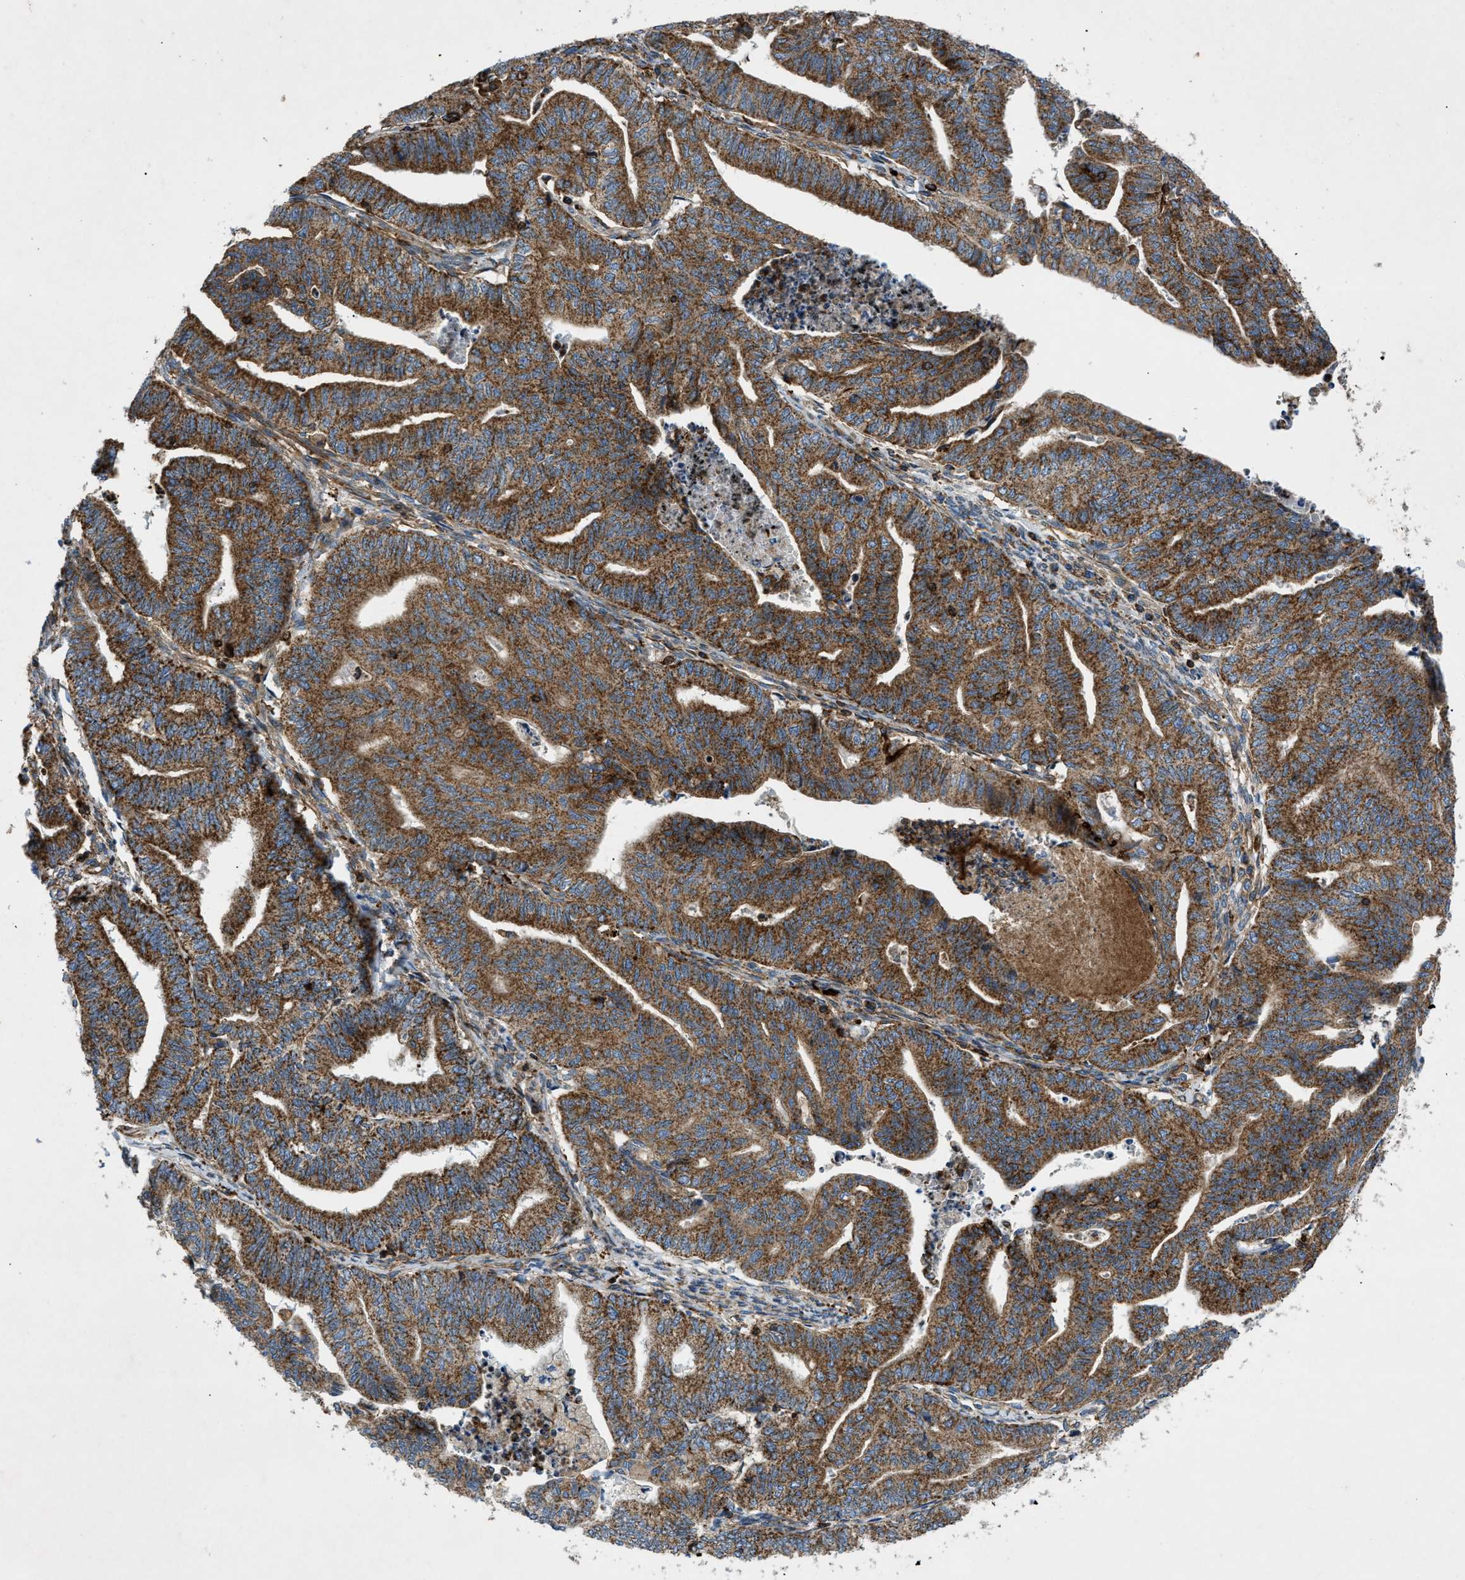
{"staining": {"intensity": "strong", "quantity": ">75%", "location": "cytoplasmic/membranous"}, "tissue": "endometrial cancer", "cell_type": "Tumor cells", "image_type": "cancer", "snomed": [{"axis": "morphology", "description": "Adenocarcinoma, NOS"}, {"axis": "topography", "description": "Endometrium"}], "caption": "DAB (3,3'-diaminobenzidine) immunohistochemical staining of human adenocarcinoma (endometrial) reveals strong cytoplasmic/membranous protein positivity in about >75% of tumor cells. The staining is performed using DAB brown chromogen to label protein expression. The nuclei are counter-stained blue using hematoxylin.", "gene": "DHODH", "patient": {"sex": "female", "age": 79}}